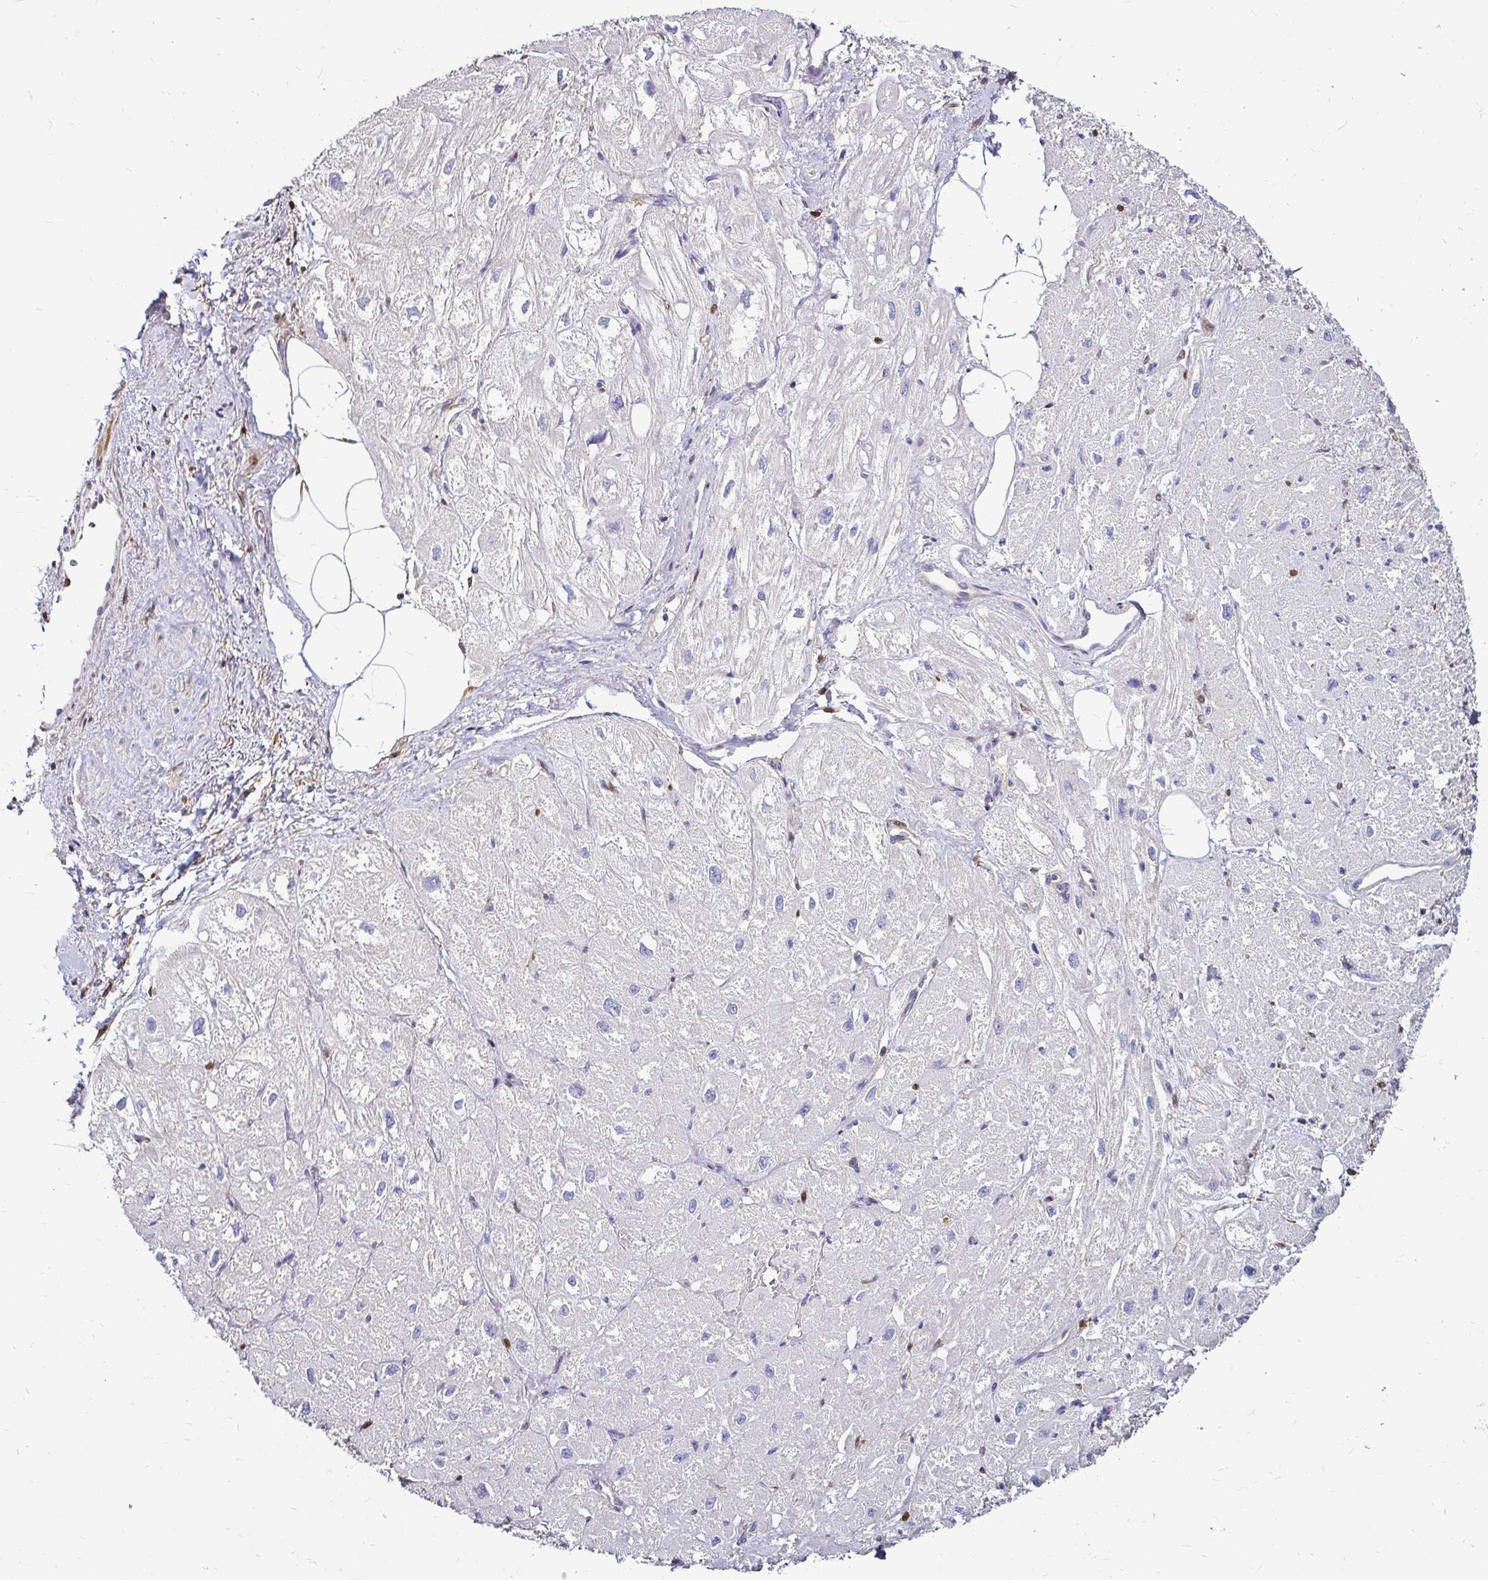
{"staining": {"intensity": "negative", "quantity": "none", "location": "none"}, "tissue": "heart muscle", "cell_type": "Cardiomyocytes", "image_type": "normal", "snomed": [{"axis": "morphology", "description": "Normal tissue, NOS"}, {"axis": "topography", "description": "Heart"}], "caption": "This photomicrograph is of unremarkable heart muscle stained with immunohistochemistry to label a protein in brown with the nuclei are counter-stained blue. There is no positivity in cardiomyocytes.", "gene": "ZFP1", "patient": {"sex": "female", "age": 62}}